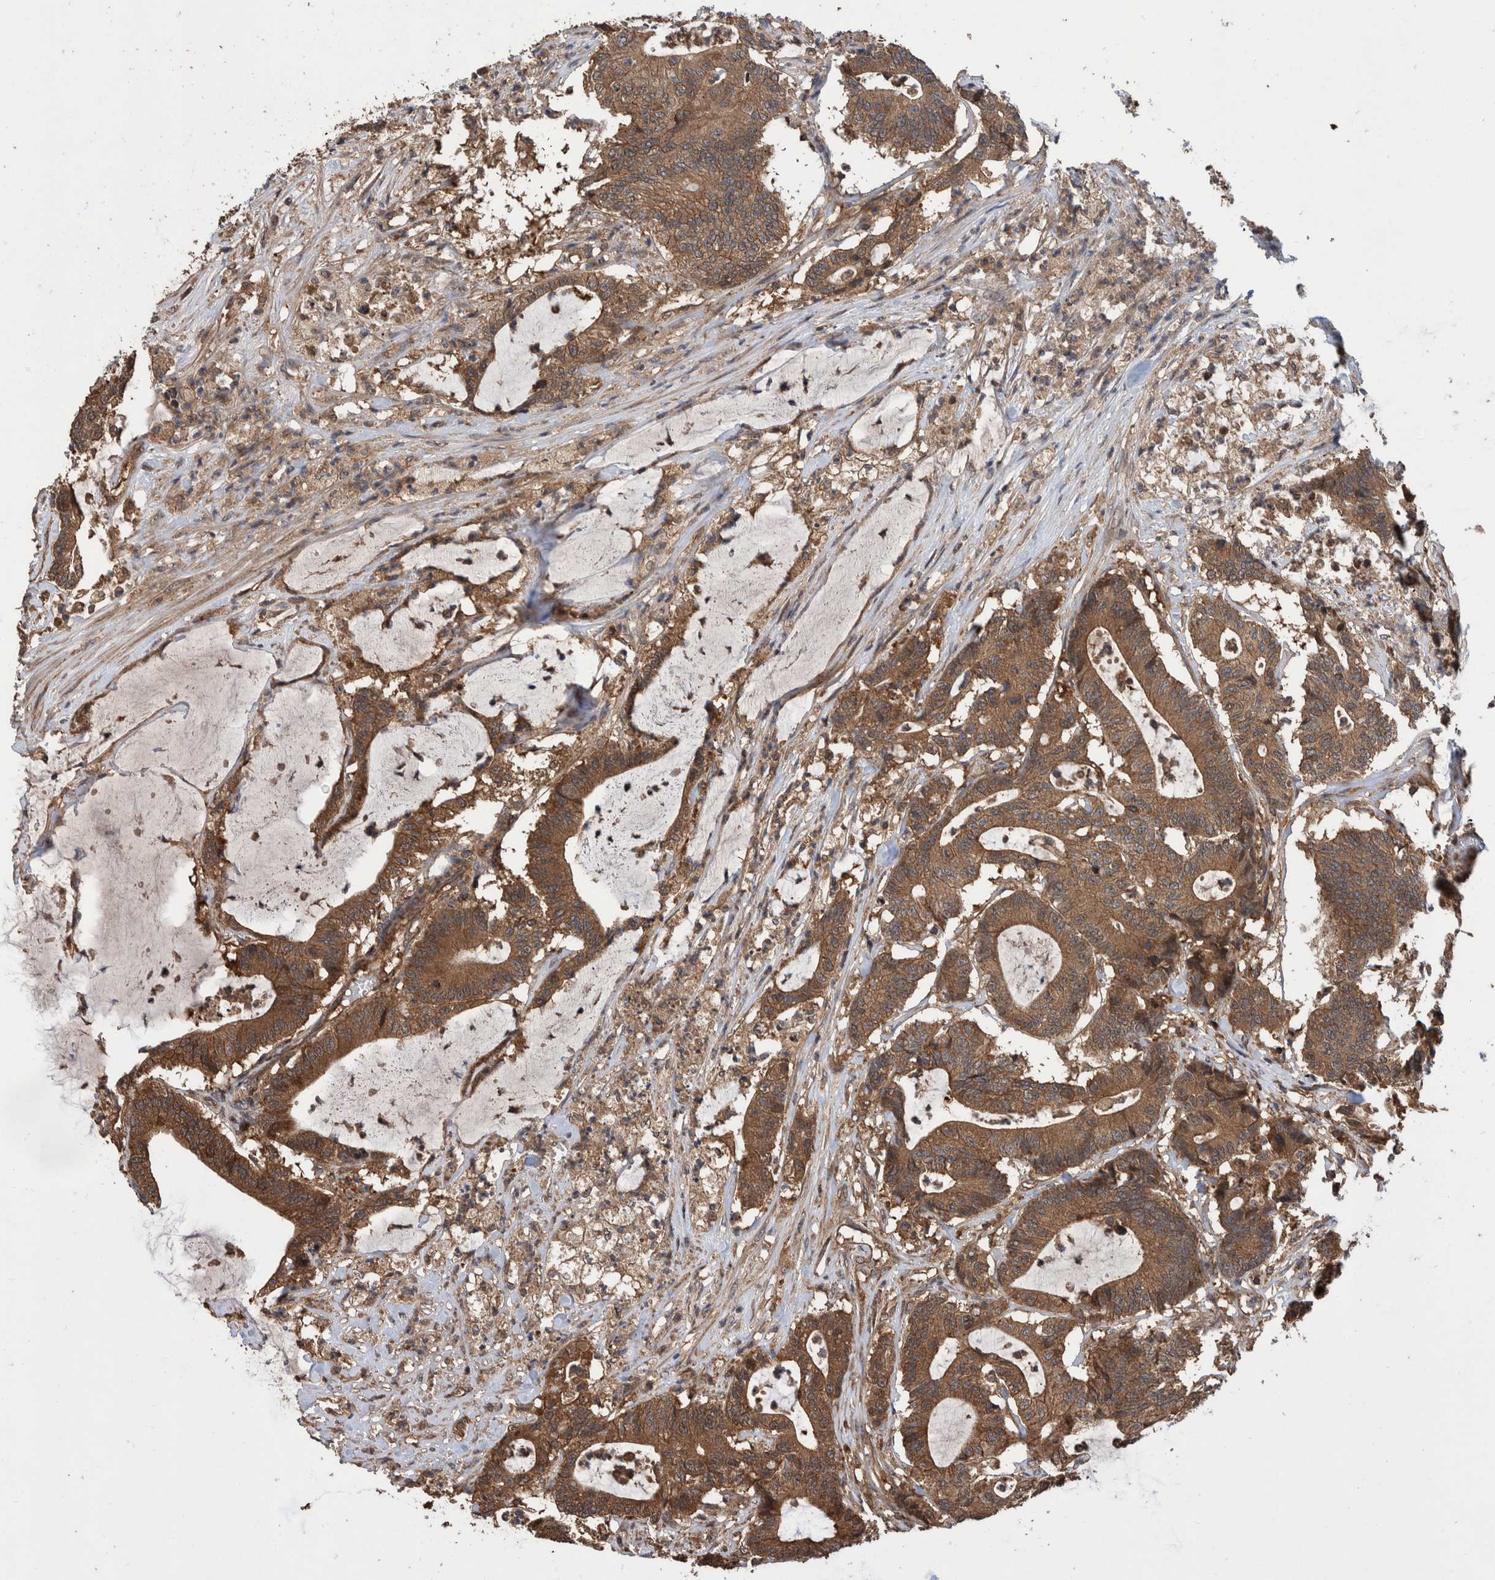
{"staining": {"intensity": "moderate", "quantity": ">75%", "location": "cytoplasmic/membranous"}, "tissue": "colorectal cancer", "cell_type": "Tumor cells", "image_type": "cancer", "snomed": [{"axis": "morphology", "description": "Adenocarcinoma, NOS"}, {"axis": "topography", "description": "Colon"}], "caption": "Immunohistochemical staining of adenocarcinoma (colorectal) exhibits moderate cytoplasmic/membranous protein staining in approximately >75% of tumor cells.", "gene": "VBP1", "patient": {"sex": "female", "age": 84}}